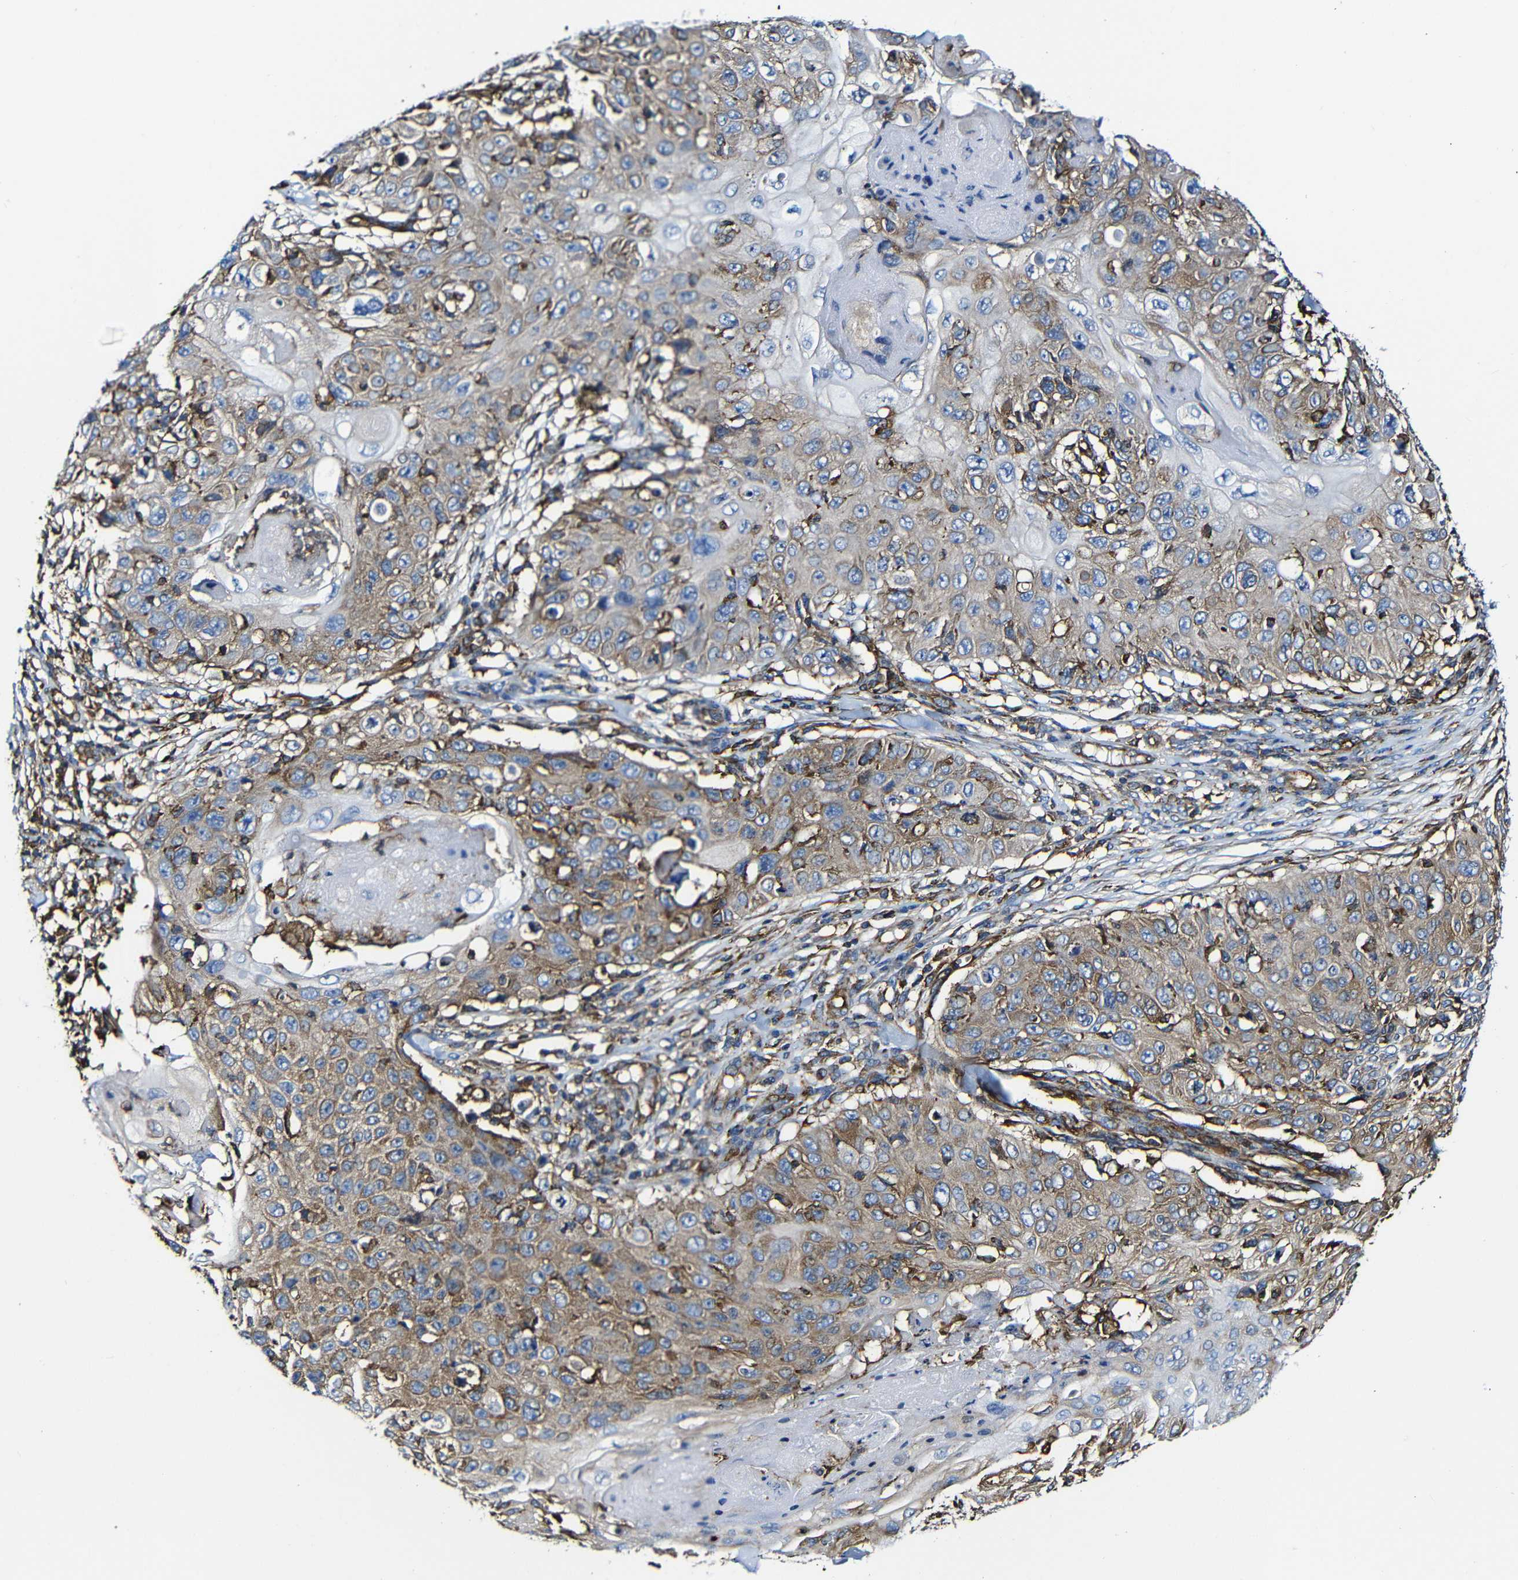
{"staining": {"intensity": "weak", "quantity": "25%-75%", "location": "cytoplasmic/membranous"}, "tissue": "skin cancer", "cell_type": "Tumor cells", "image_type": "cancer", "snomed": [{"axis": "morphology", "description": "Squamous cell carcinoma, NOS"}, {"axis": "topography", "description": "Skin"}], "caption": "Skin cancer (squamous cell carcinoma) stained with a brown dye exhibits weak cytoplasmic/membranous positive positivity in about 25%-75% of tumor cells.", "gene": "MSN", "patient": {"sex": "male", "age": 86}}